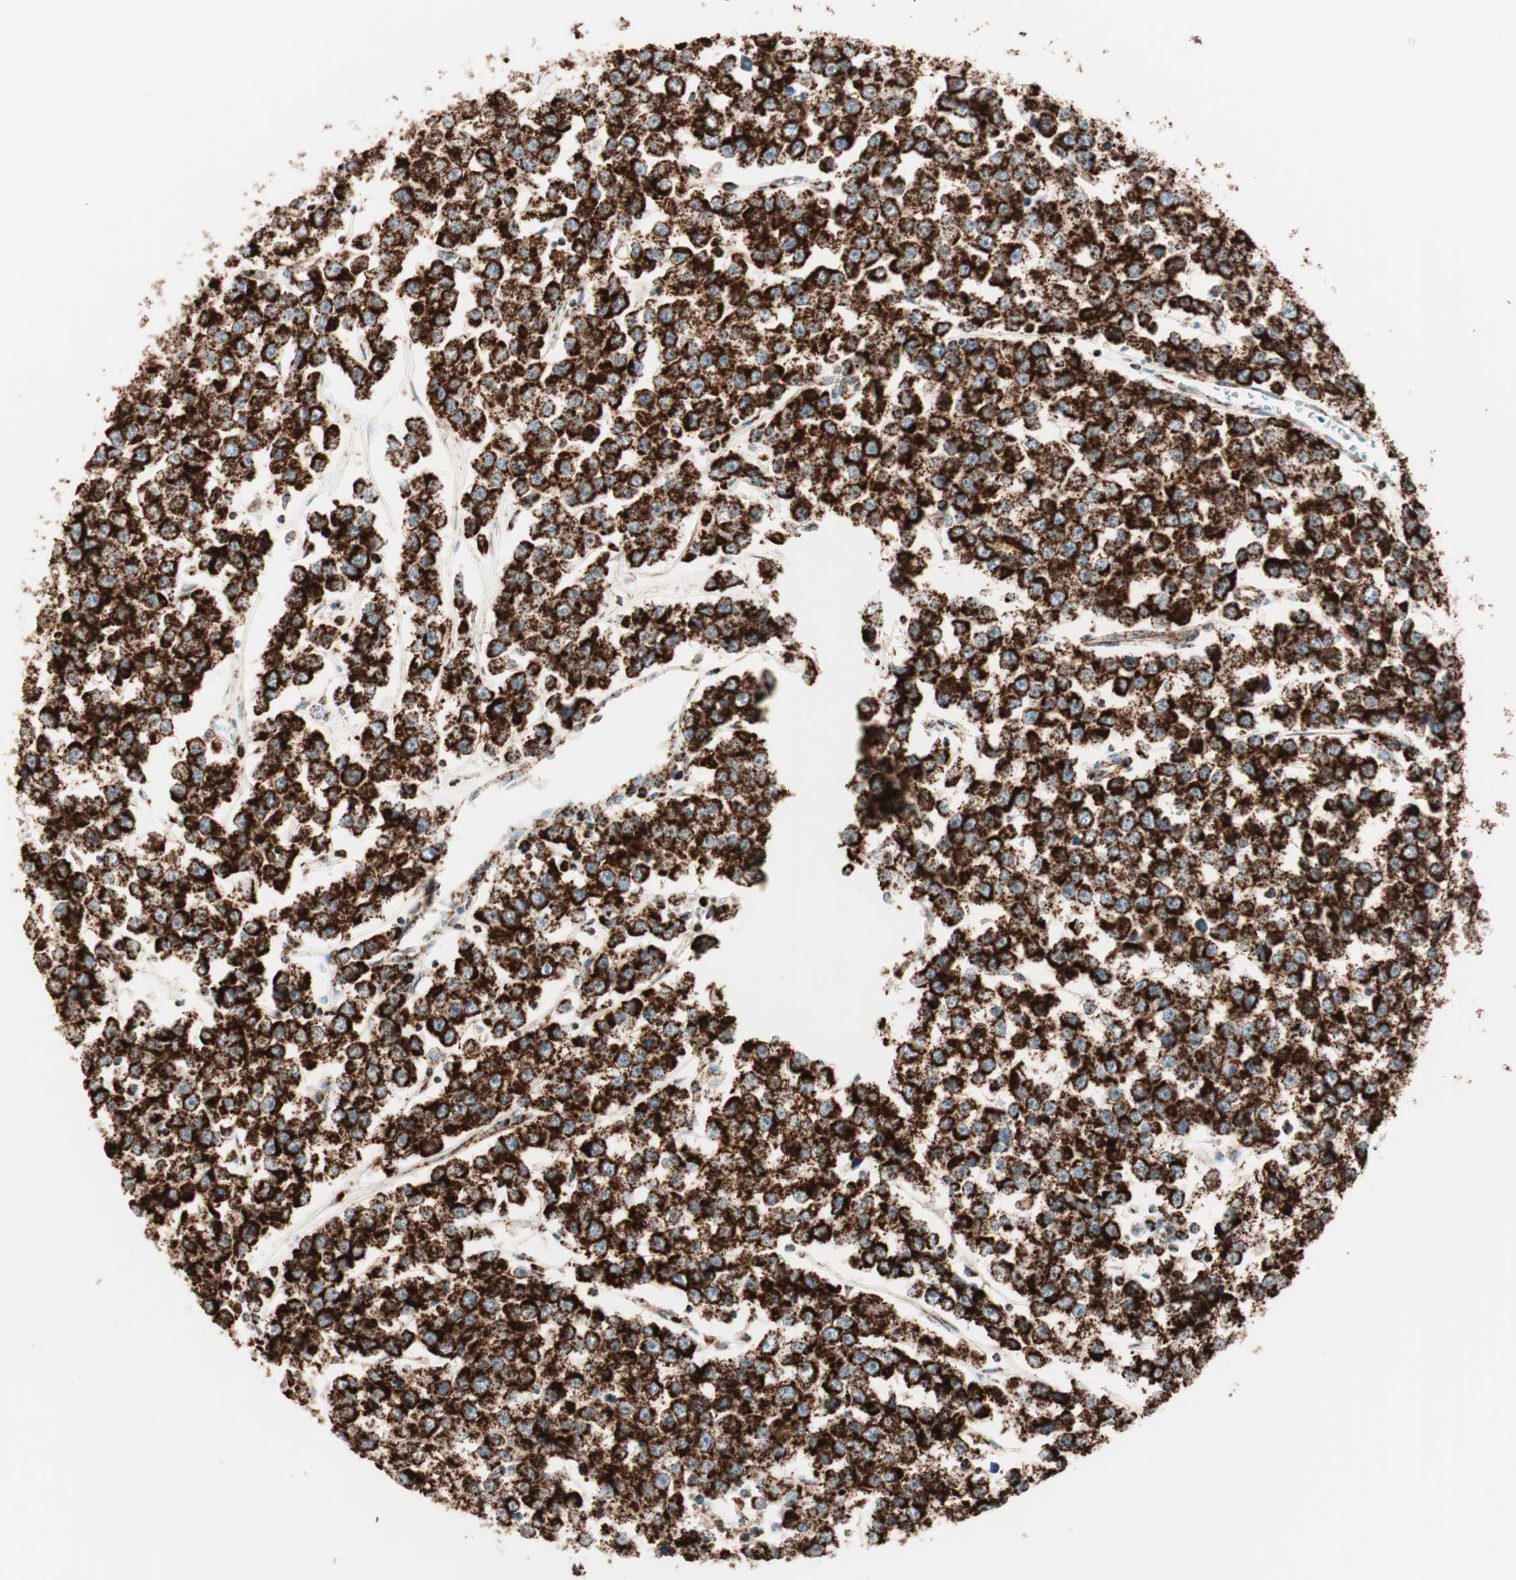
{"staining": {"intensity": "strong", "quantity": ">75%", "location": "cytoplasmic/membranous"}, "tissue": "testis cancer", "cell_type": "Tumor cells", "image_type": "cancer", "snomed": [{"axis": "morphology", "description": "Seminoma, NOS"}, {"axis": "morphology", "description": "Carcinoma, Embryonal, NOS"}, {"axis": "topography", "description": "Testis"}], "caption": "Human testis cancer (seminoma) stained for a protein (brown) exhibits strong cytoplasmic/membranous positive staining in about >75% of tumor cells.", "gene": "TOMM22", "patient": {"sex": "male", "age": 52}}